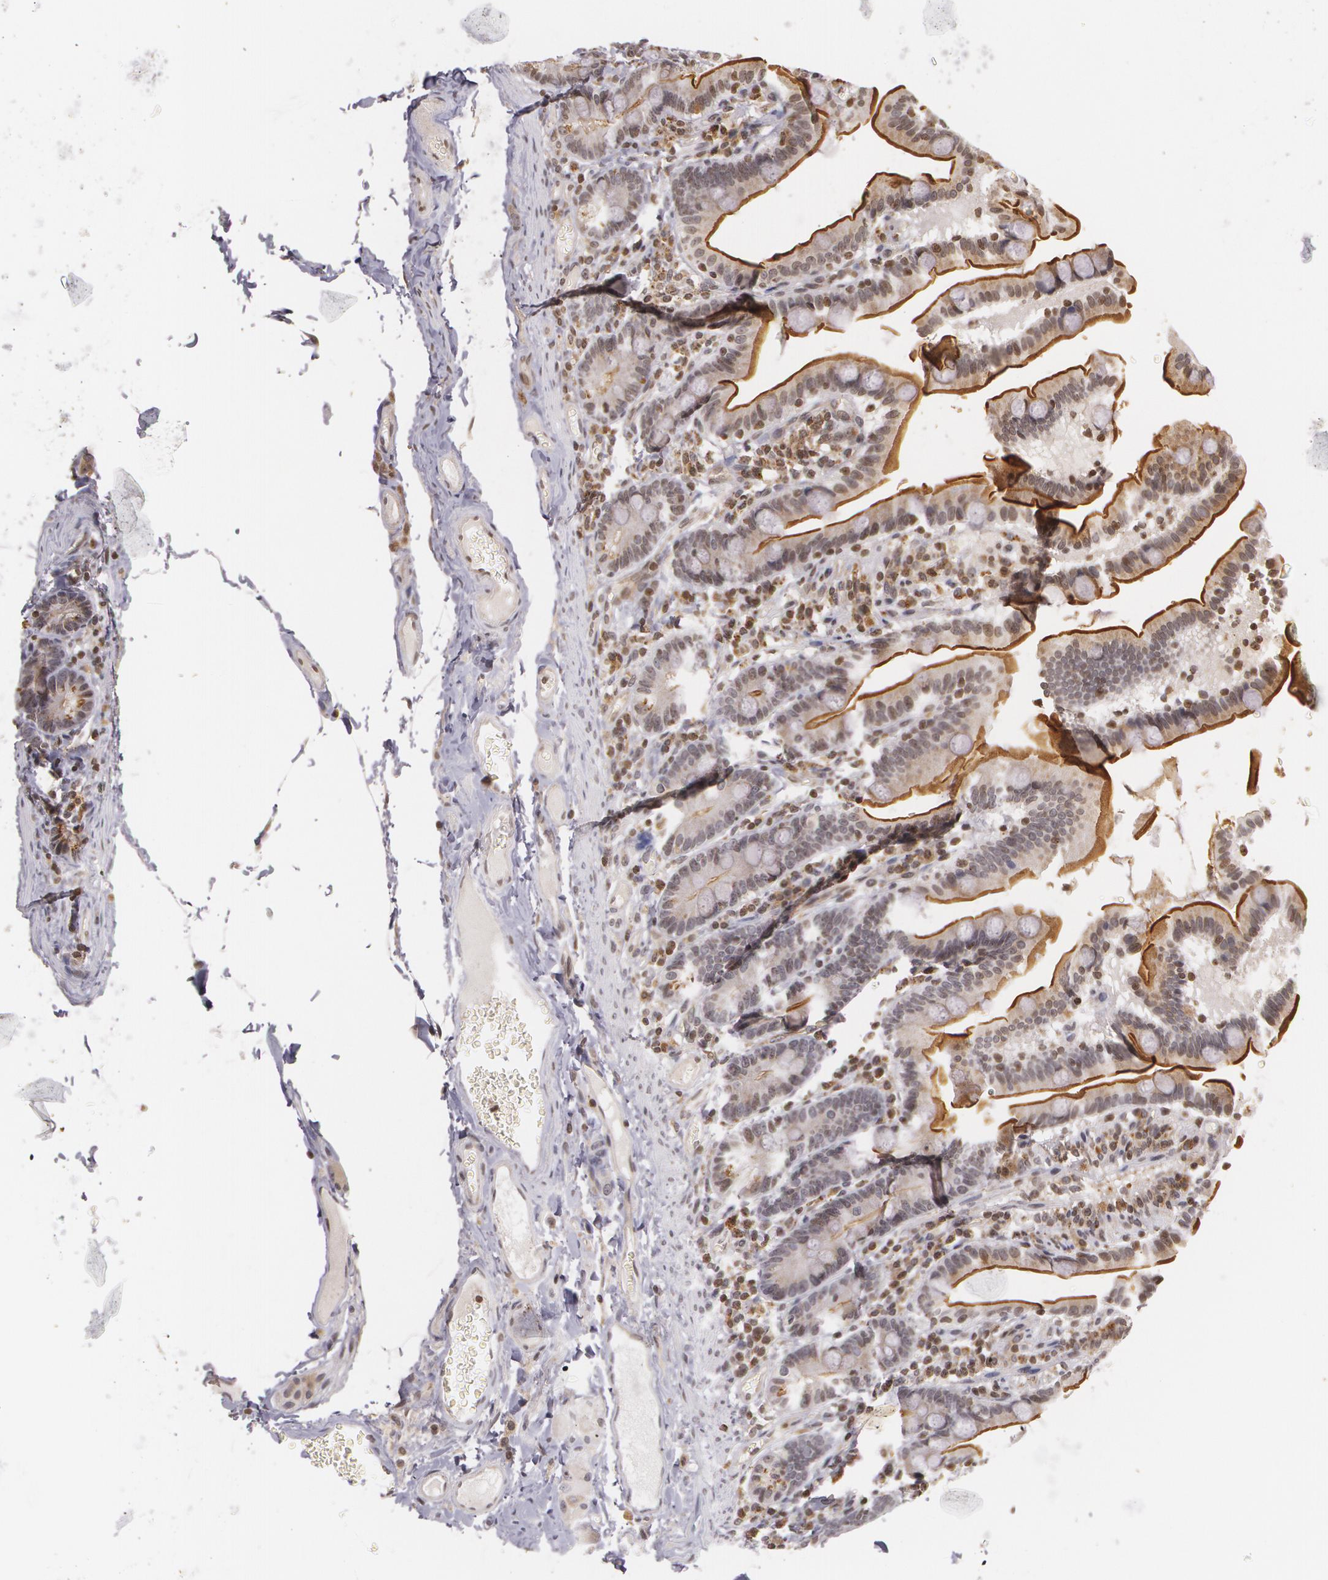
{"staining": {"intensity": "moderate", "quantity": ">75%", "location": "cytoplasmic/membranous,nuclear"}, "tissue": "duodenum", "cell_type": "Glandular cells", "image_type": "normal", "snomed": [{"axis": "morphology", "description": "Normal tissue, NOS"}, {"axis": "topography", "description": "Duodenum"}], "caption": "About >75% of glandular cells in unremarkable duodenum exhibit moderate cytoplasmic/membranous,nuclear protein positivity as visualized by brown immunohistochemical staining.", "gene": "VAV3", "patient": {"sex": "female", "age": 75}}